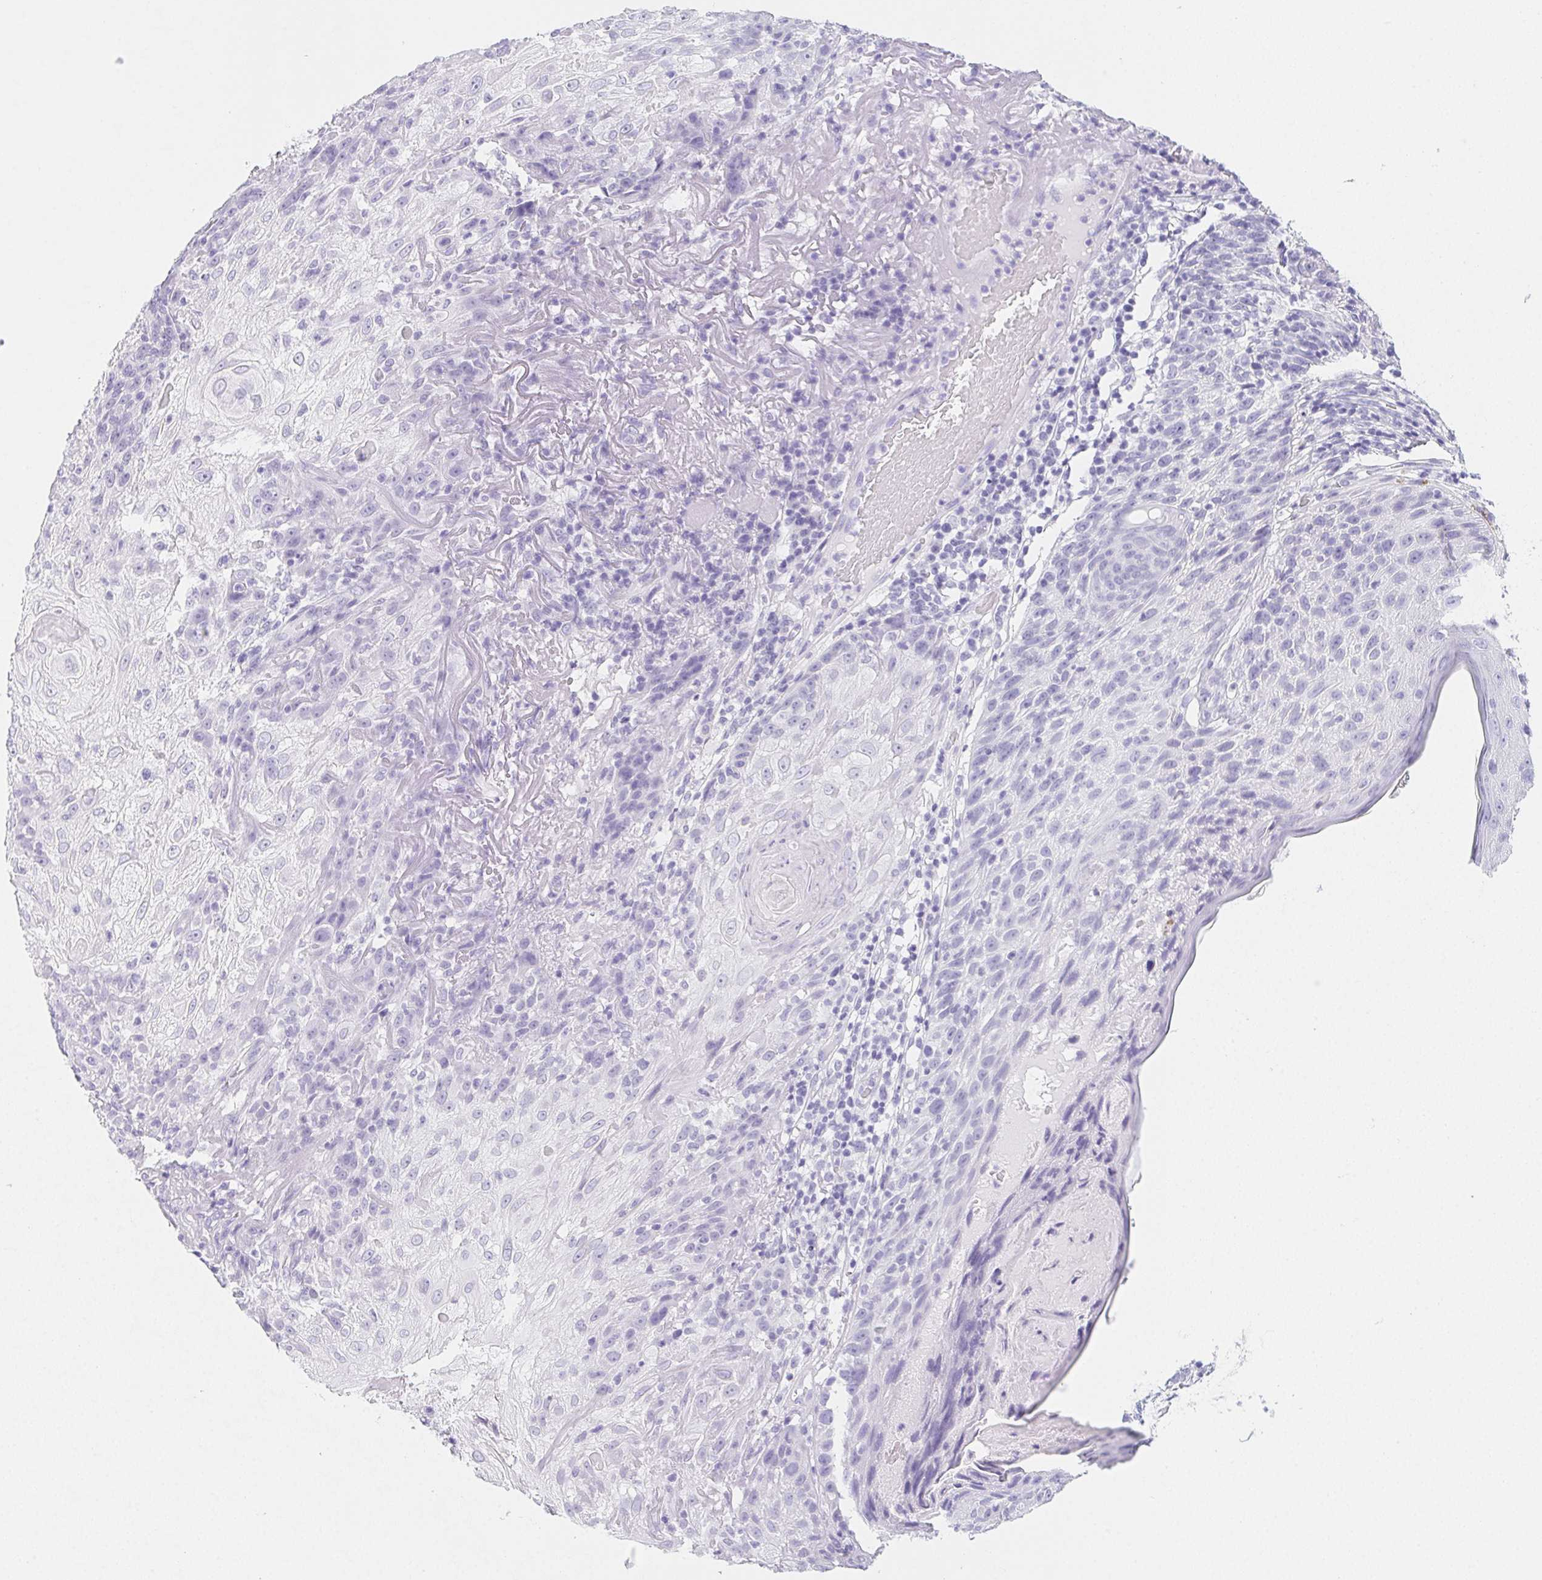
{"staining": {"intensity": "negative", "quantity": "none", "location": "none"}, "tissue": "skin cancer", "cell_type": "Tumor cells", "image_type": "cancer", "snomed": [{"axis": "morphology", "description": "Normal tissue, NOS"}, {"axis": "morphology", "description": "Squamous cell carcinoma, NOS"}, {"axis": "topography", "description": "Skin"}], "caption": "Squamous cell carcinoma (skin) was stained to show a protein in brown. There is no significant staining in tumor cells.", "gene": "ZBBX", "patient": {"sex": "female", "age": 83}}